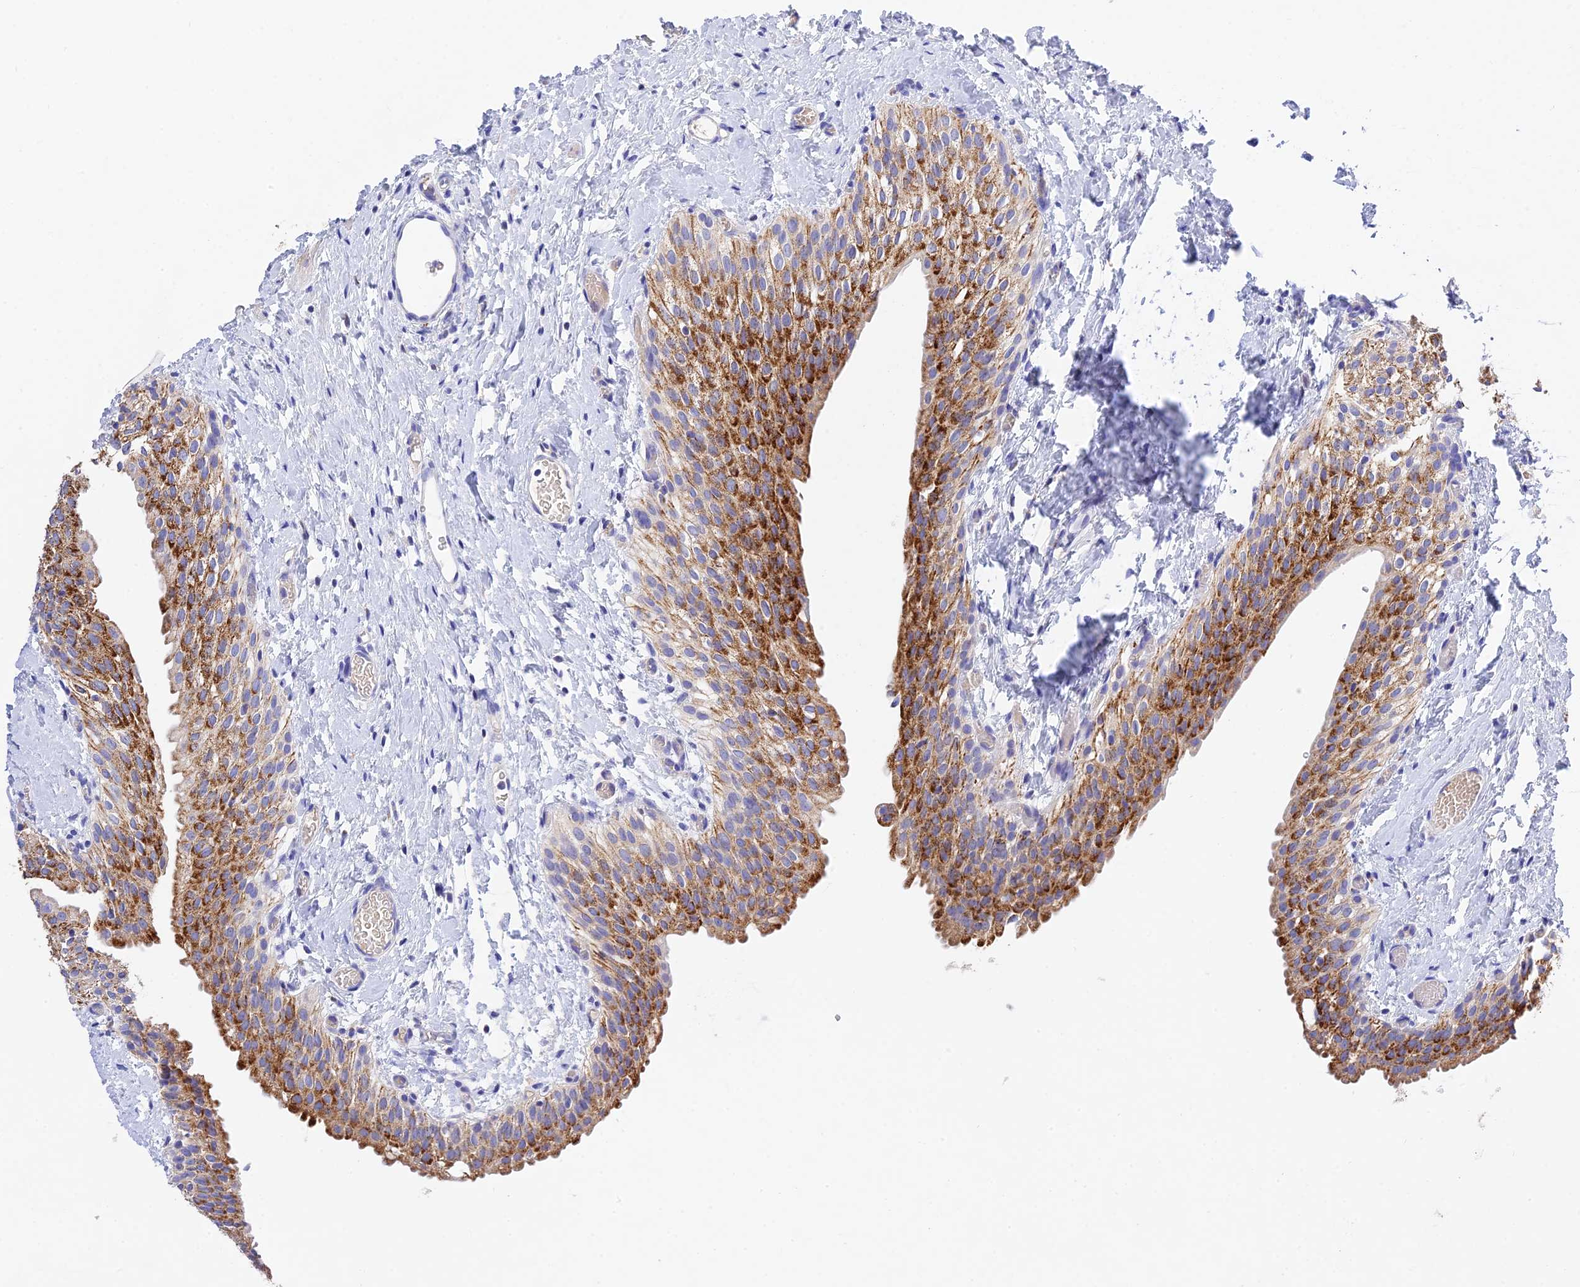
{"staining": {"intensity": "strong", "quantity": "25%-75%", "location": "cytoplasmic/membranous"}, "tissue": "urinary bladder", "cell_type": "Urothelial cells", "image_type": "normal", "snomed": [{"axis": "morphology", "description": "Normal tissue, NOS"}, {"axis": "topography", "description": "Urinary bladder"}], "caption": "Urinary bladder stained with a brown dye displays strong cytoplasmic/membranous positive expression in approximately 25%-75% of urothelial cells.", "gene": "MS4A5", "patient": {"sex": "male", "age": 1}}